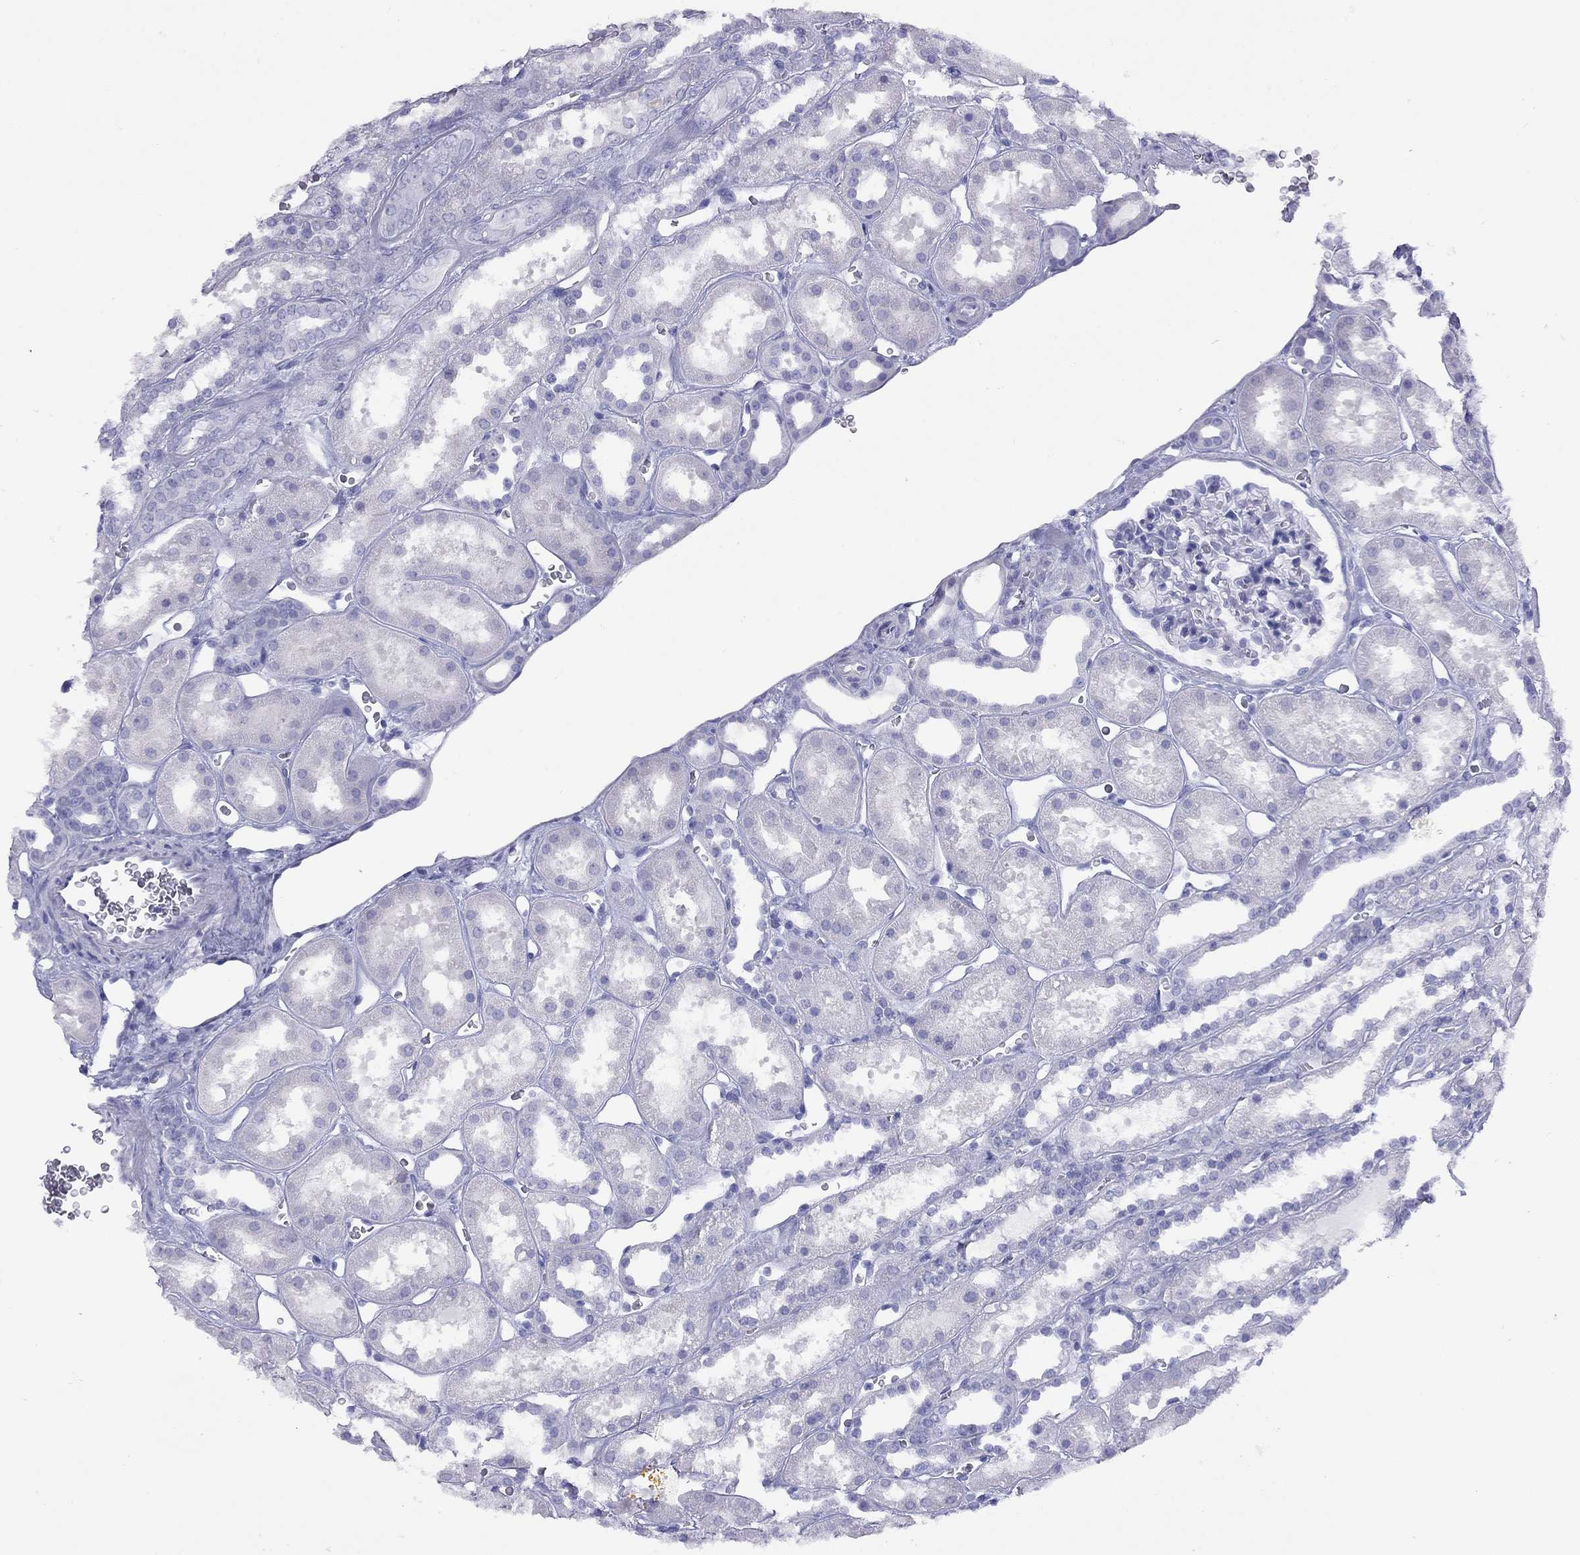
{"staining": {"intensity": "negative", "quantity": "none", "location": "none"}, "tissue": "kidney", "cell_type": "Cells in glomeruli", "image_type": "normal", "snomed": [{"axis": "morphology", "description": "Normal tissue, NOS"}, {"axis": "topography", "description": "Kidney"}], "caption": "Unremarkable kidney was stained to show a protein in brown. There is no significant staining in cells in glomeruli. The staining was performed using DAB to visualize the protein expression in brown, while the nuclei were stained in blue with hematoxylin (Magnification: 20x).", "gene": "GRIA2", "patient": {"sex": "female", "age": 41}}